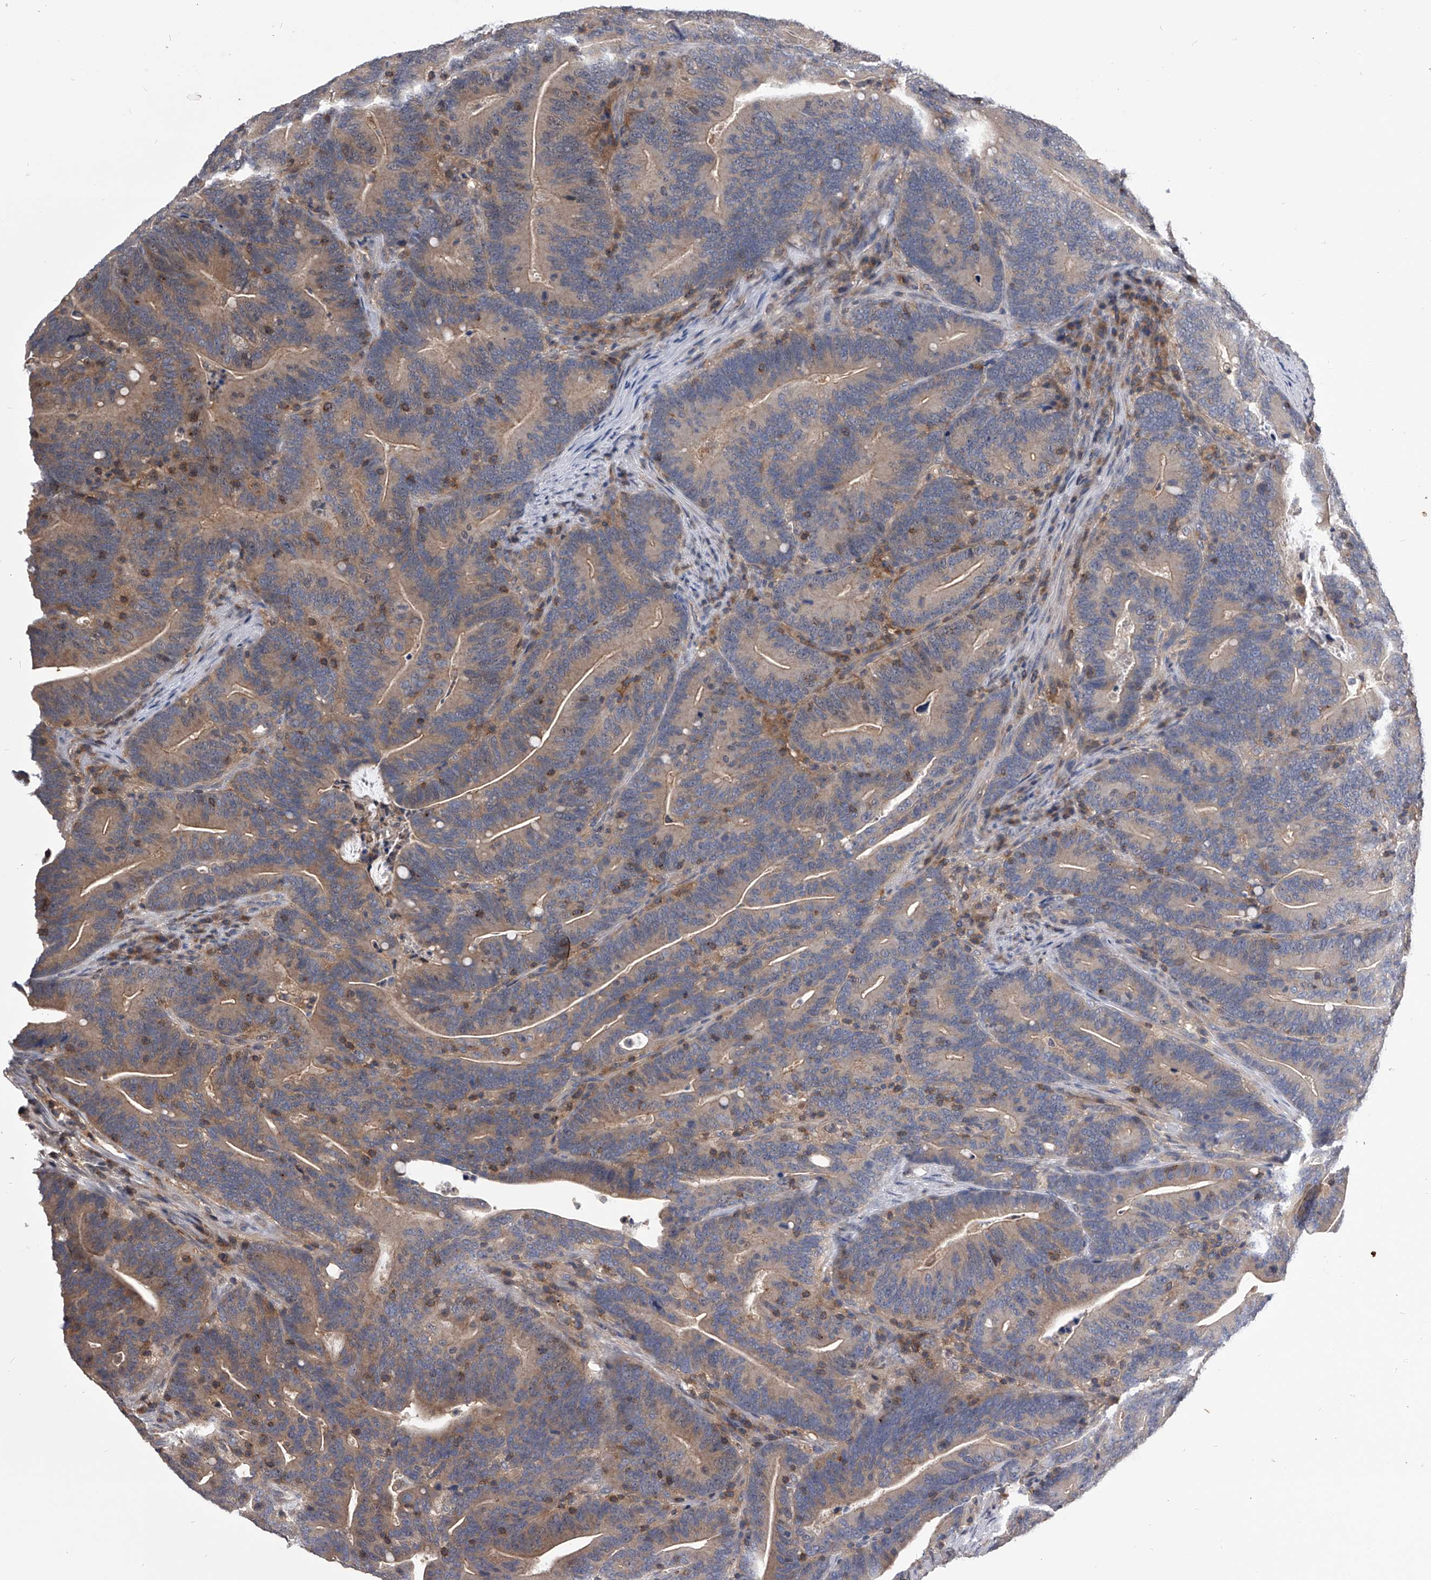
{"staining": {"intensity": "moderate", "quantity": "25%-75%", "location": "cytoplasmic/membranous"}, "tissue": "colorectal cancer", "cell_type": "Tumor cells", "image_type": "cancer", "snomed": [{"axis": "morphology", "description": "Adenocarcinoma, NOS"}, {"axis": "topography", "description": "Colon"}], "caption": "The image shows immunohistochemical staining of colorectal cancer. There is moderate cytoplasmic/membranous staining is seen in about 25%-75% of tumor cells. Nuclei are stained in blue.", "gene": "PAN3", "patient": {"sex": "female", "age": 66}}